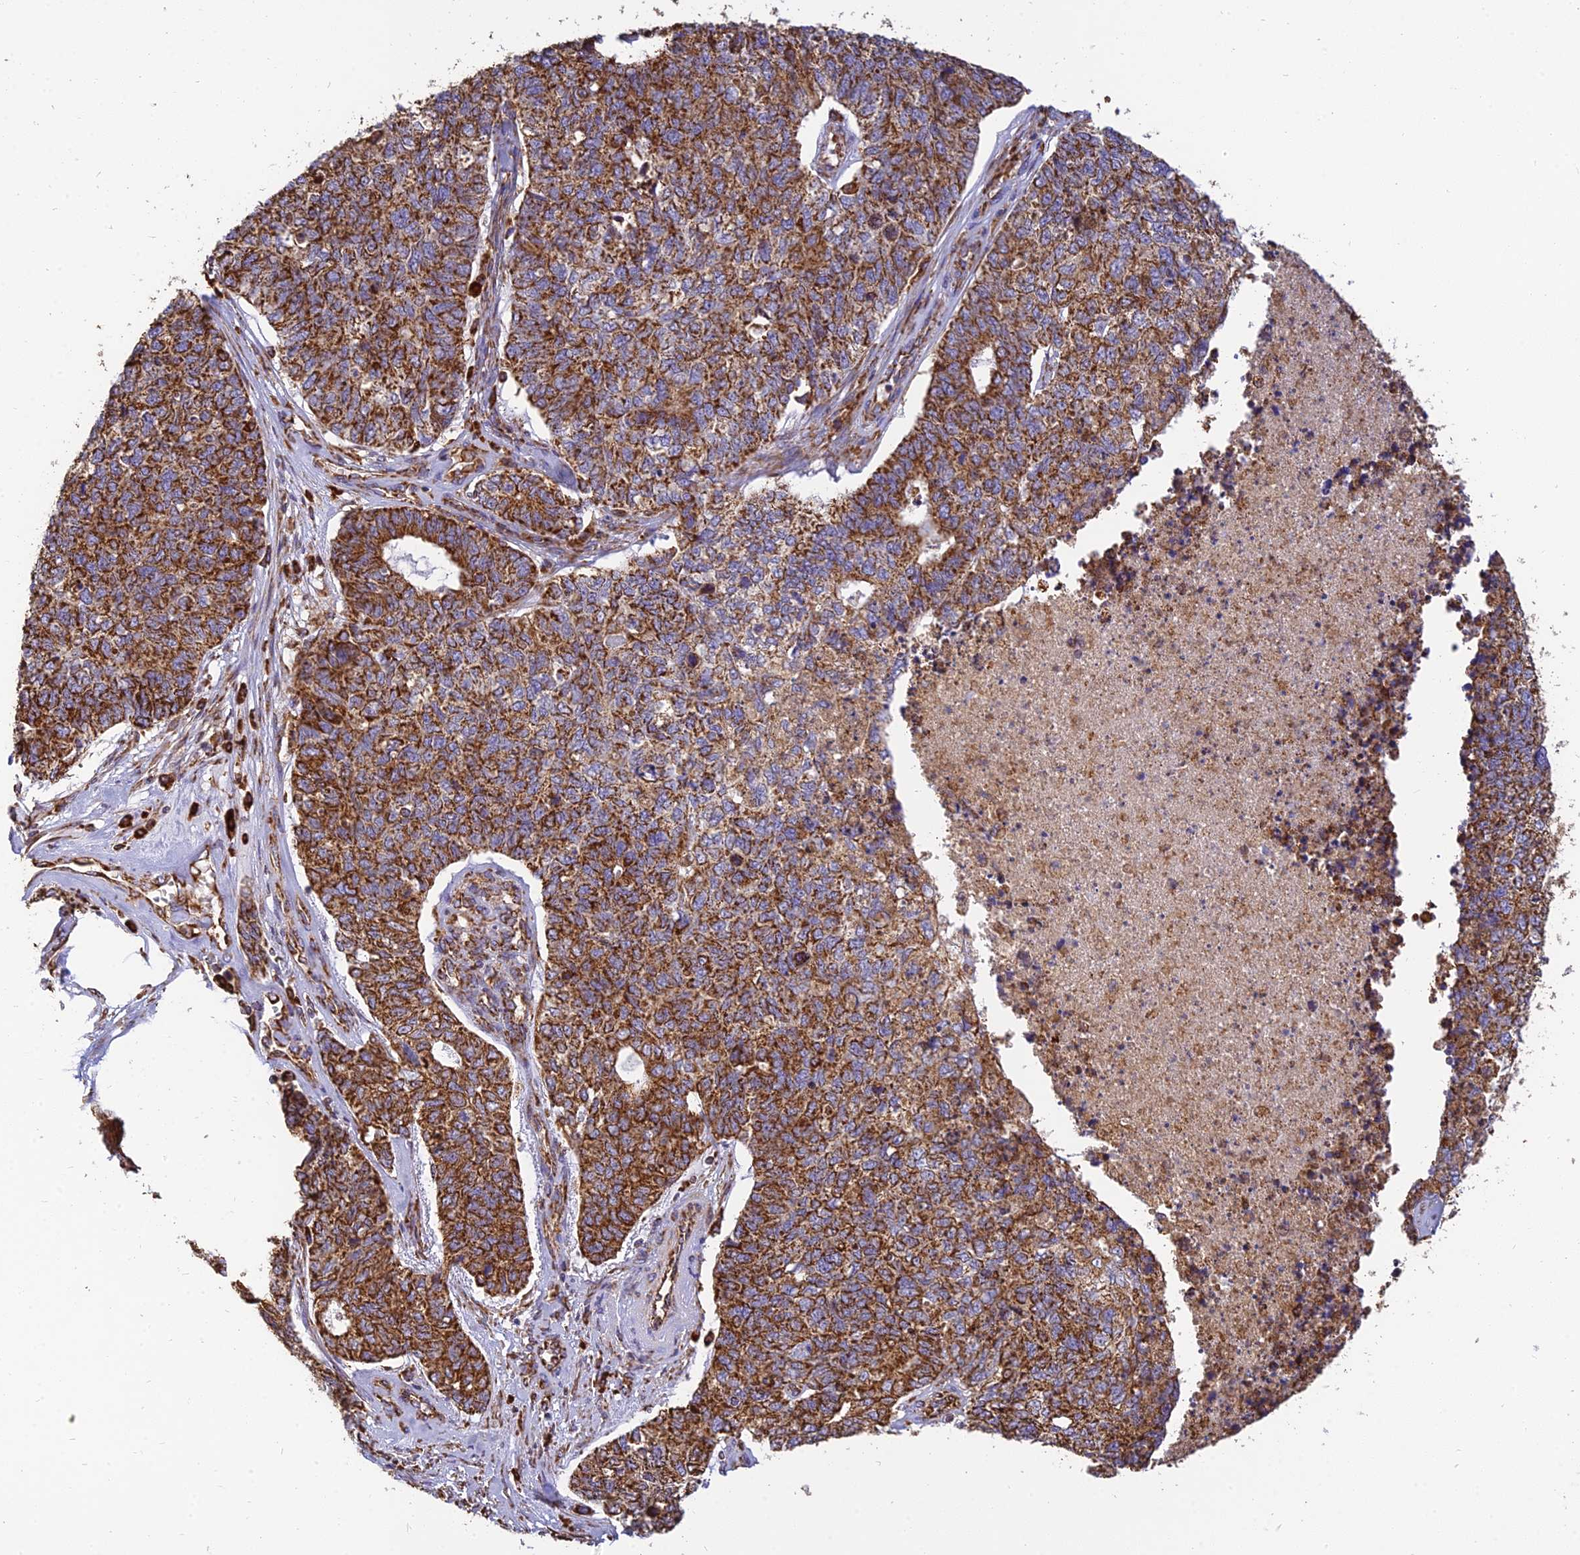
{"staining": {"intensity": "strong", "quantity": ">75%", "location": "cytoplasmic/membranous"}, "tissue": "cervical cancer", "cell_type": "Tumor cells", "image_type": "cancer", "snomed": [{"axis": "morphology", "description": "Squamous cell carcinoma, NOS"}, {"axis": "topography", "description": "Cervix"}], "caption": "A brown stain highlights strong cytoplasmic/membranous staining of a protein in human squamous cell carcinoma (cervical) tumor cells.", "gene": "THUMPD2", "patient": {"sex": "female", "age": 63}}